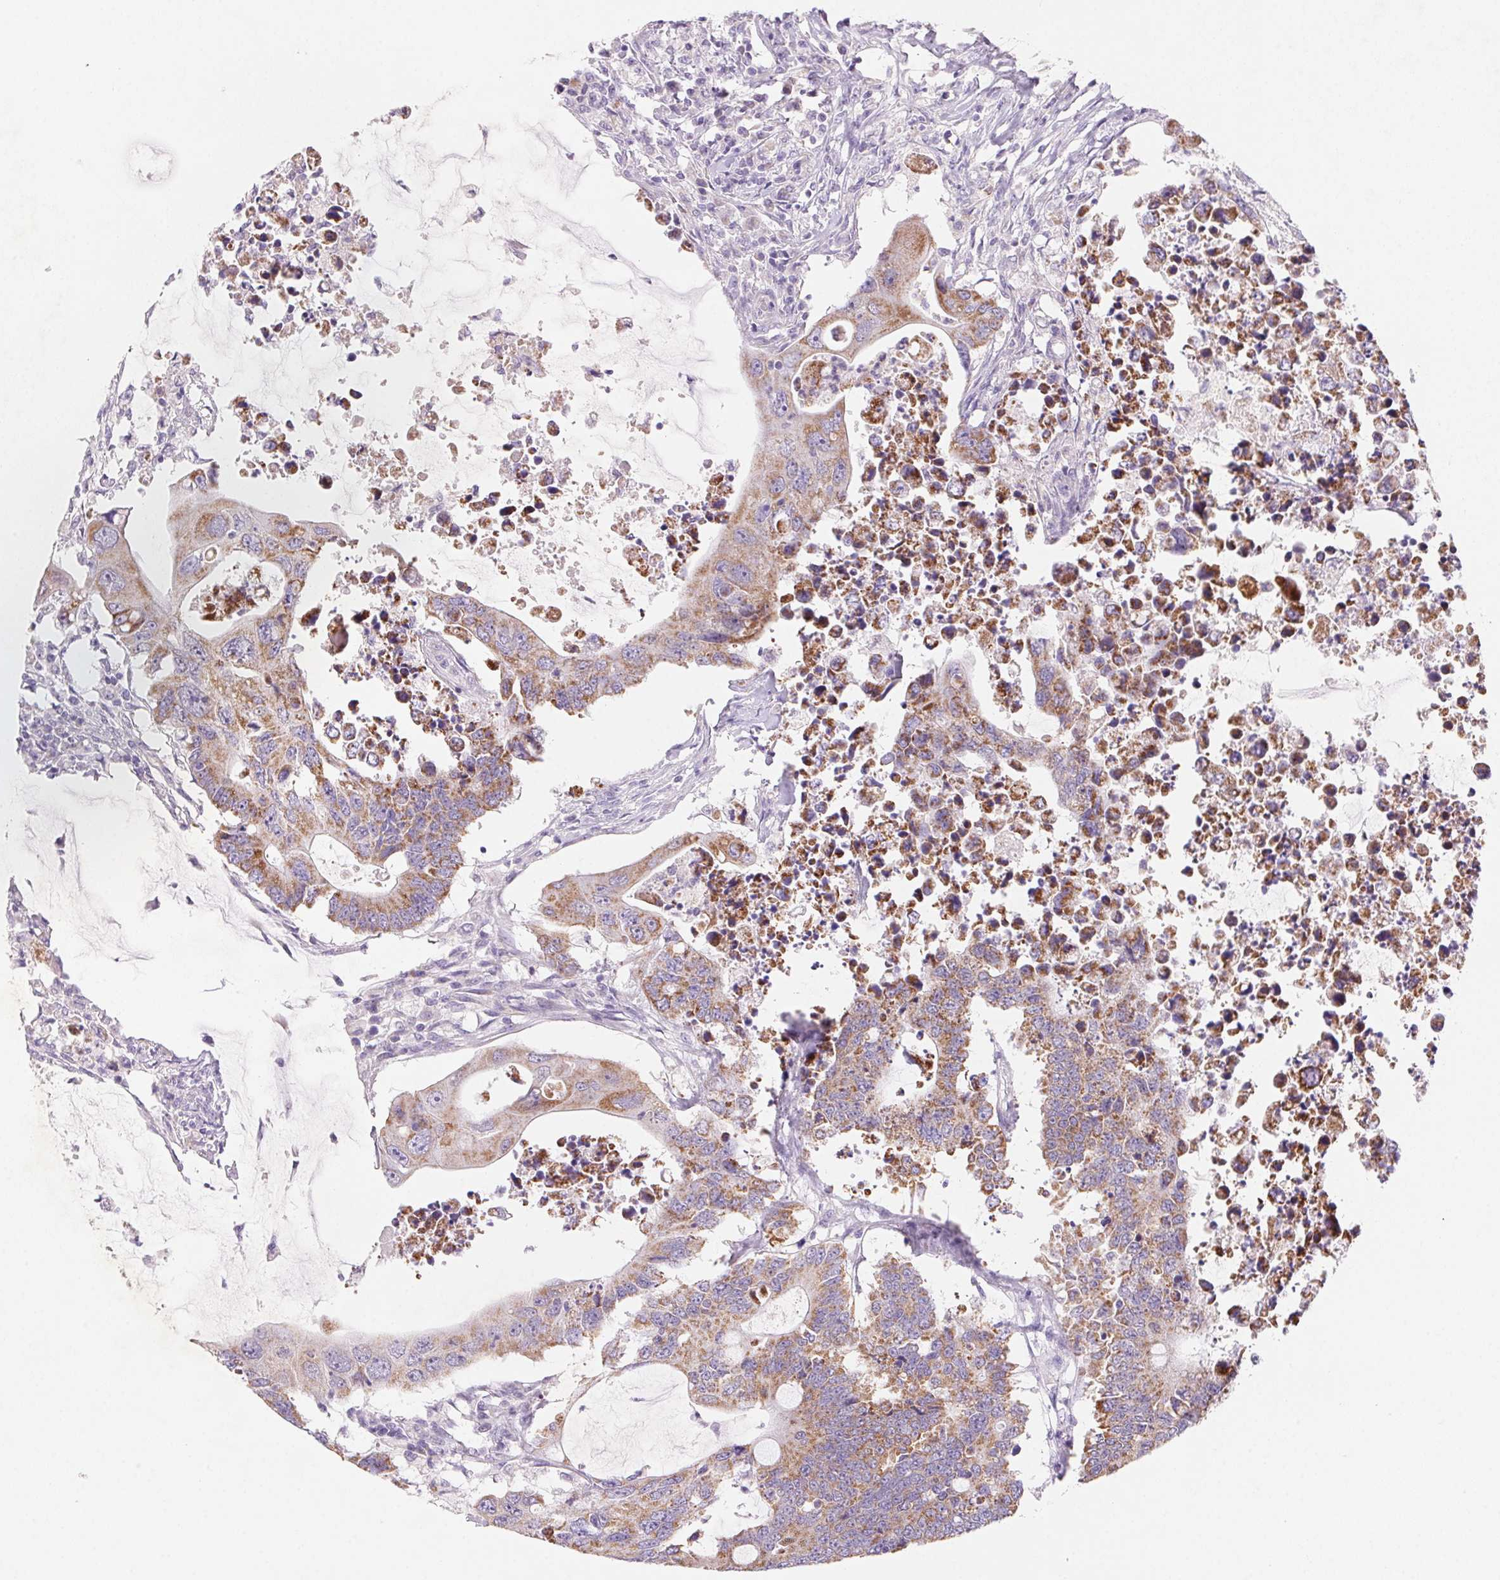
{"staining": {"intensity": "moderate", "quantity": "25%-75%", "location": "cytoplasmic/membranous"}, "tissue": "colorectal cancer", "cell_type": "Tumor cells", "image_type": "cancer", "snomed": [{"axis": "morphology", "description": "Adenocarcinoma, NOS"}, {"axis": "topography", "description": "Colon"}], "caption": "A histopathology image of colorectal adenocarcinoma stained for a protein reveals moderate cytoplasmic/membranous brown staining in tumor cells.", "gene": "DPPA5", "patient": {"sex": "male", "age": 71}}